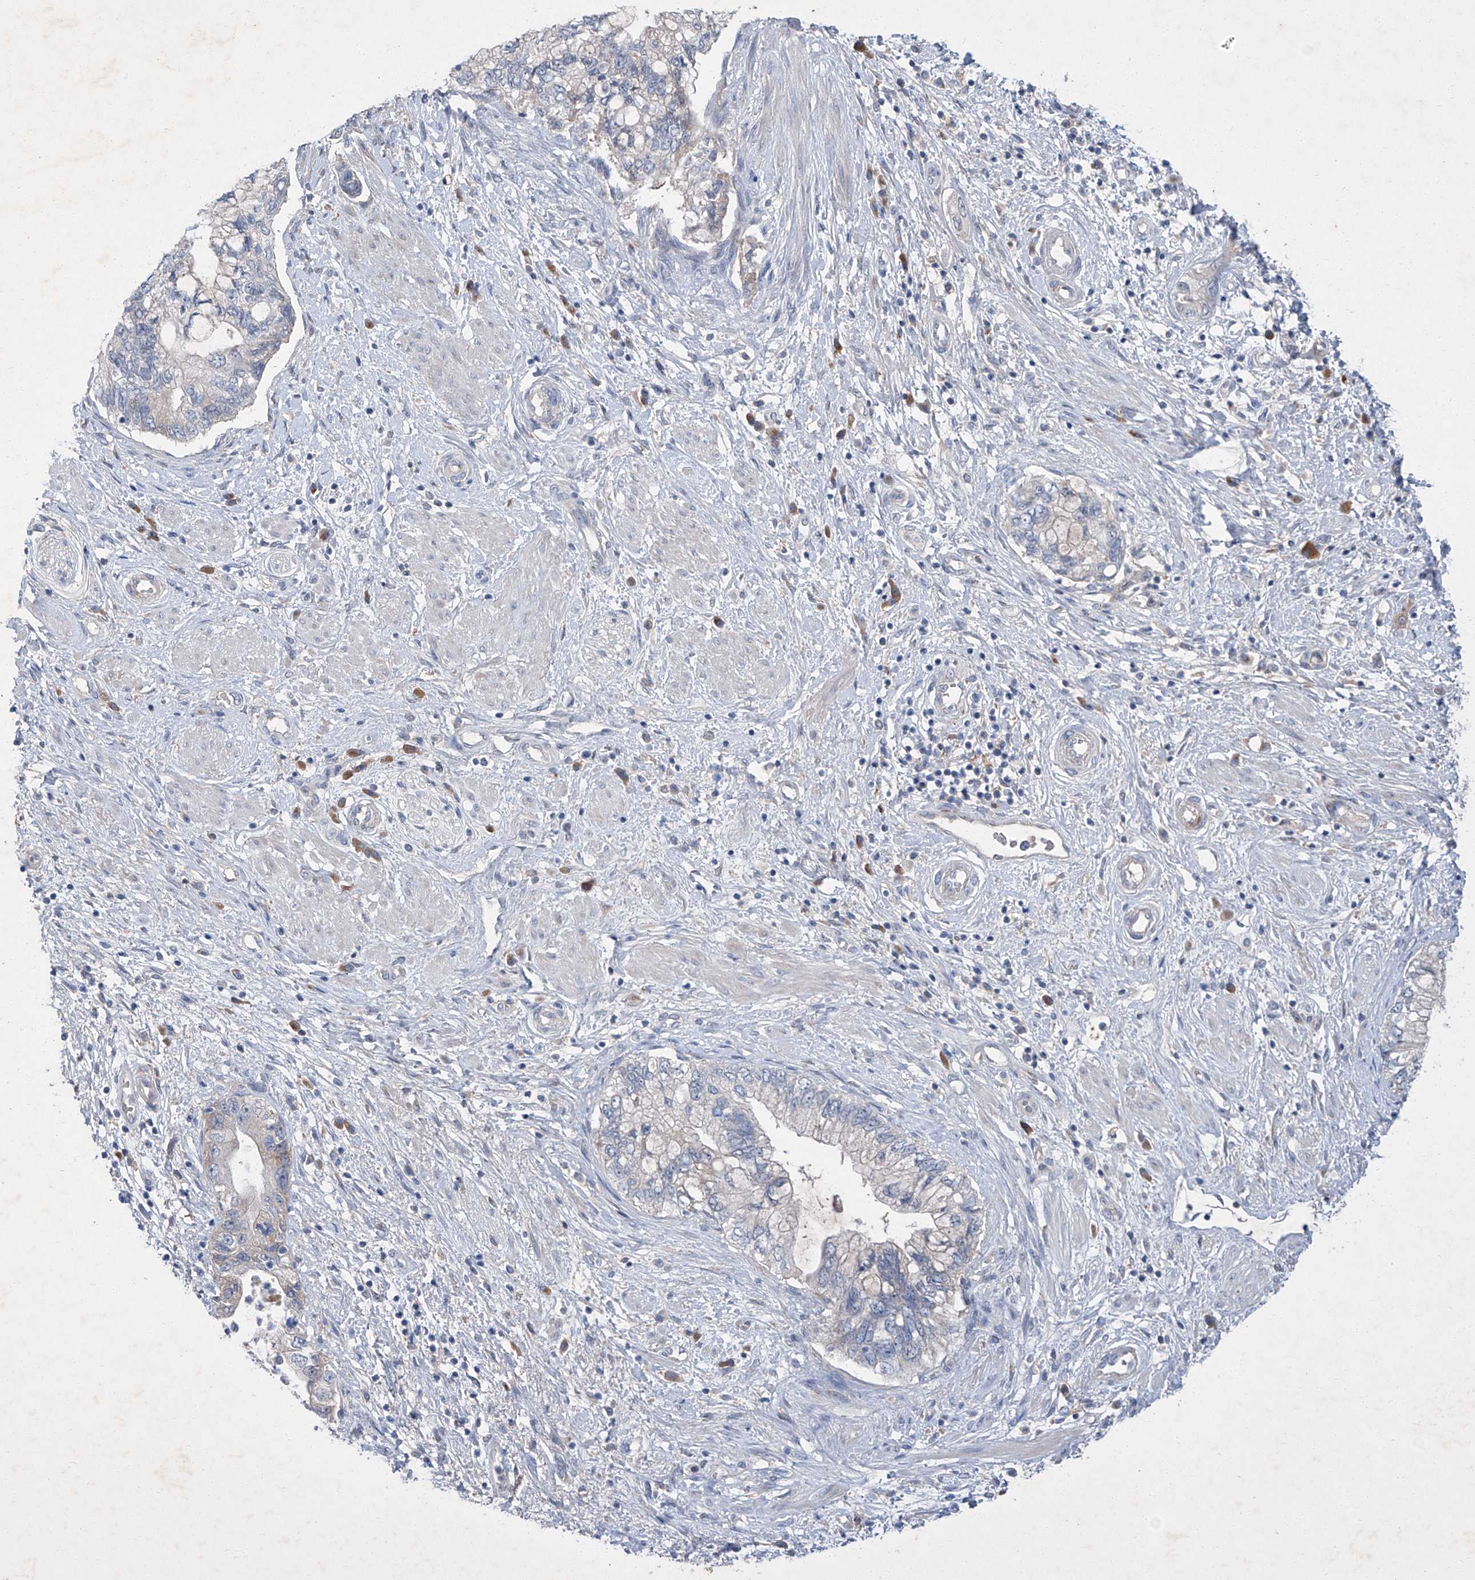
{"staining": {"intensity": "negative", "quantity": "none", "location": "none"}, "tissue": "pancreatic cancer", "cell_type": "Tumor cells", "image_type": "cancer", "snomed": [{"axis": "morphology", "description": "Adenocarcinoma, NOS"}, {"axis": "topography", "description": "Pancreas"}], "caption": "Tumor cells show no significant staining in pancreatic cancer. (DAB (3,3'-diaminobenzidine) immunohistochemistry visualized using brightfield microscopy, high magnification).", "gene": "SBK2", "patient": {"sex": "female", "age": 73}}